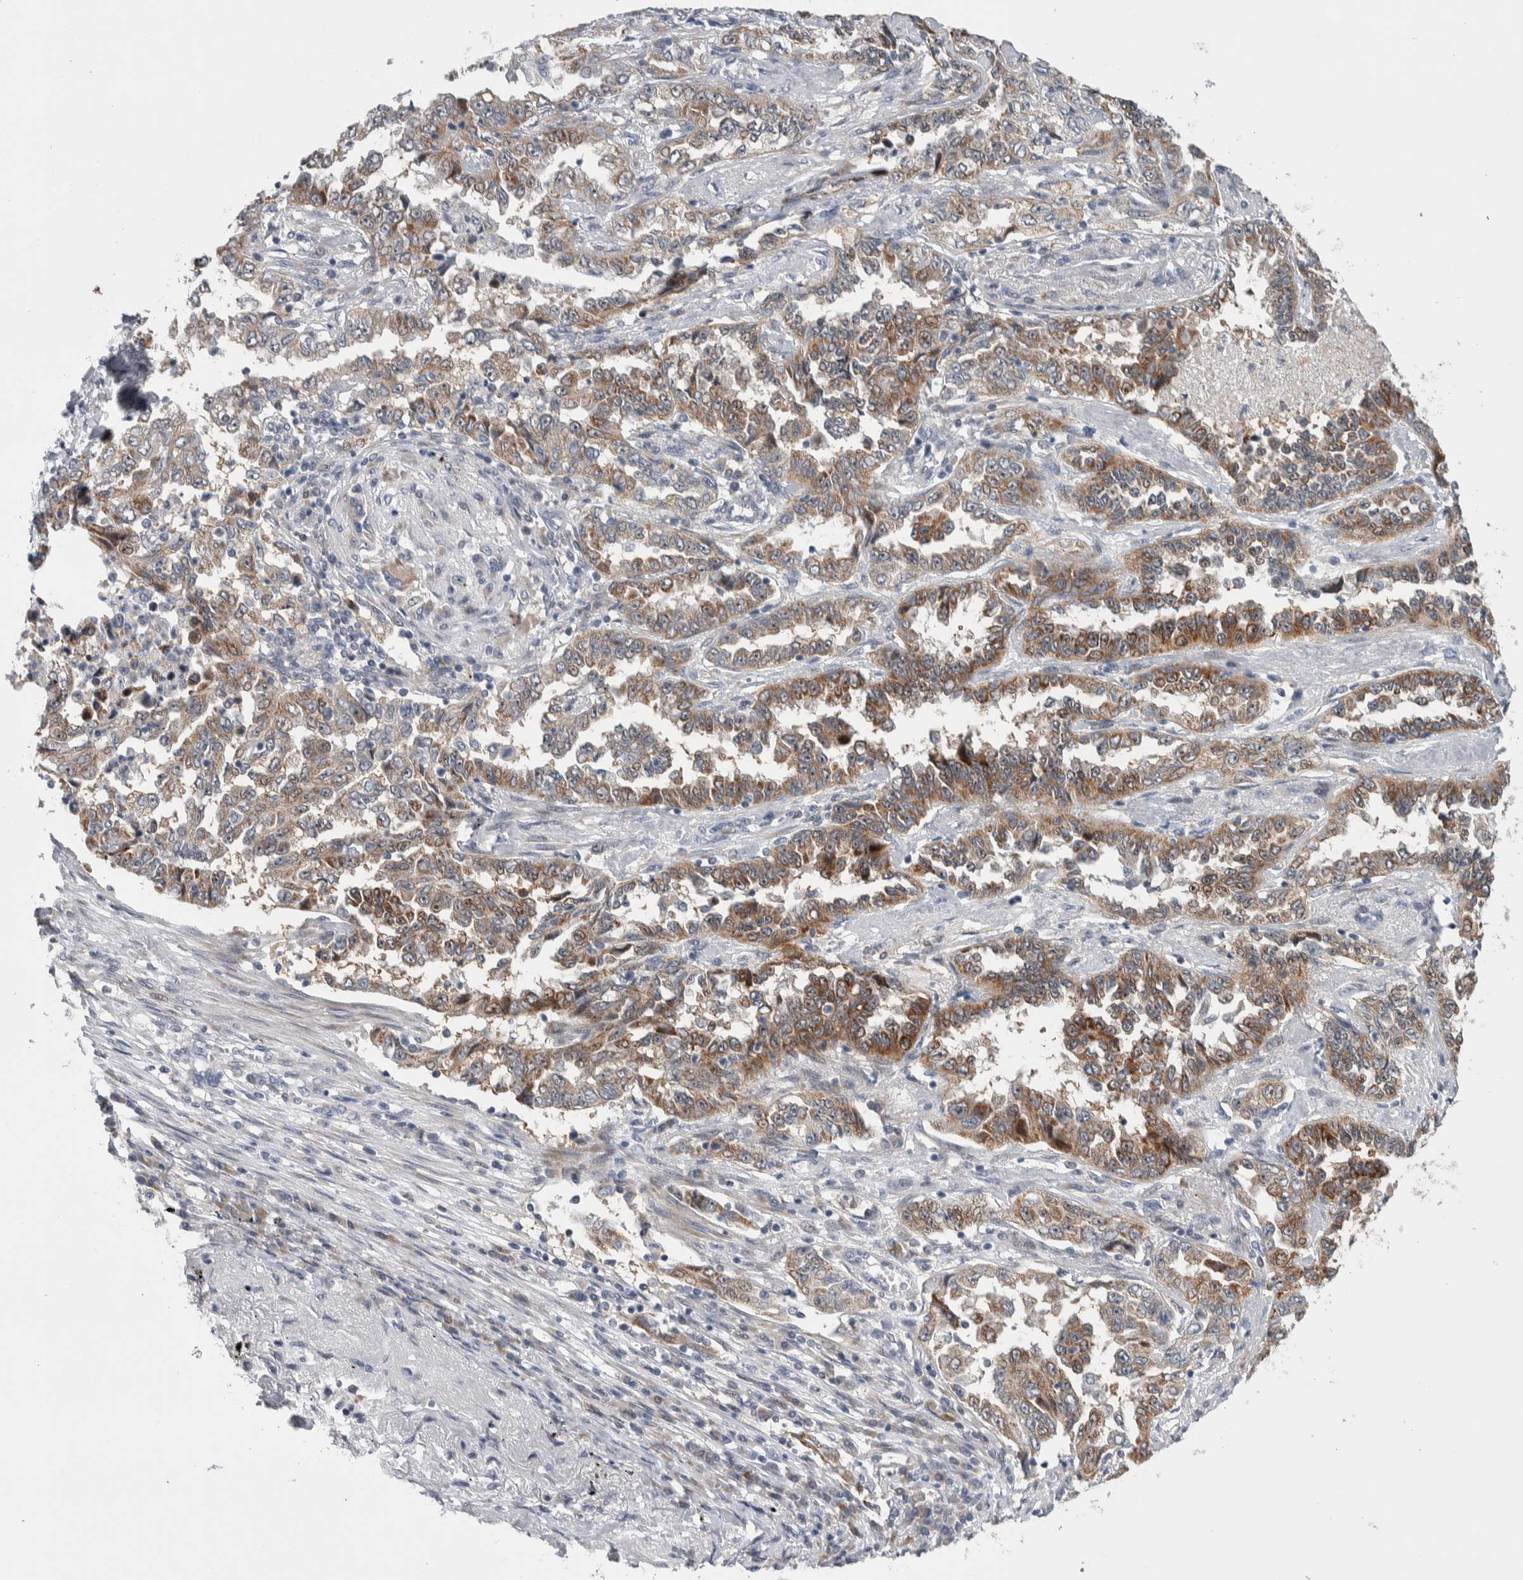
{"staining": {"intensity": "moderate", "quantity": ">75%", "location": "cytoplasmic/membranous"}, "tissue": "lung cancer", "cell_type": "Tumor cells", "image_type": "cancer", "snomed": [{"axis": "morphology", "description": "Adenocarcinoma, NOS"}, {"axis": "topography", "description": "Lung"}], "caption": "Immunohistochemistry image of neoplastic tissue: human lung cancer stained using immunohistochemistry demonstrates medium levels of moderate protein expression localized specifically in the cytoplasmic/membranous of tumor cells, appearing as a cytoplasmic/membranous brown color.", "gene": "PRRG4", "patient": {"sex": "female", "age": 51}}